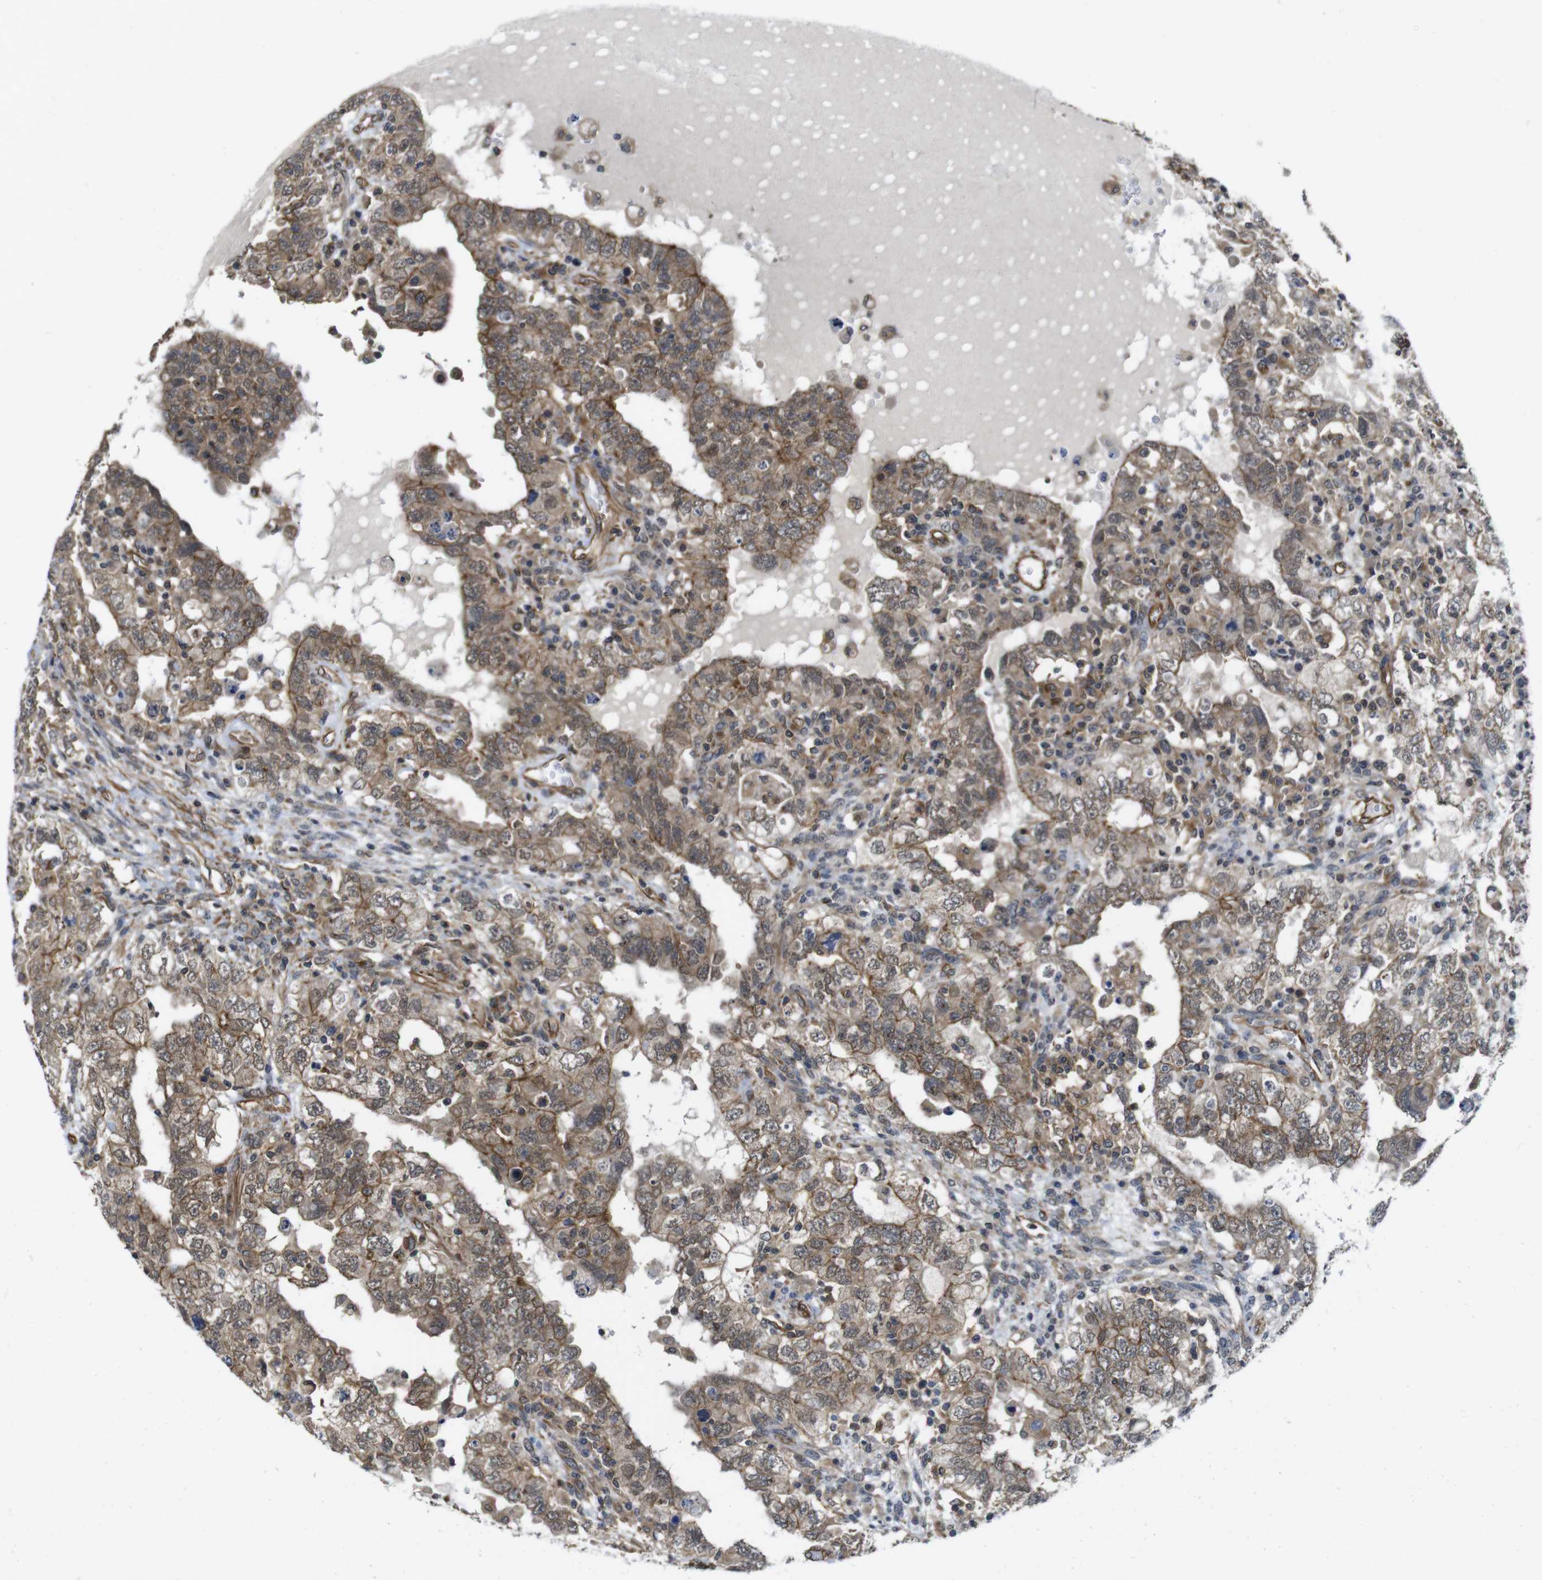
{"staining": {"intensity": "moderate", "quantity": ">75%", "location": "cytoplasmic/membranous"}, "tissue": "testis cancer", "cell_type": "Tumor cells", "image_type": "cancer", "snomed": [{"axis": "morphology", "description": "Carcinoma, Embryonal, NOS"}, {"axis": "topography", "description": "Testis"}], "caption": "Embryonal carcinoma (testis) tissue demonstrates moderate cytoplasmic/membranous expression in about >75% of tumor cells", "gene": "ZDHHC5", "patient": {"sex": "male", "age": 26}}